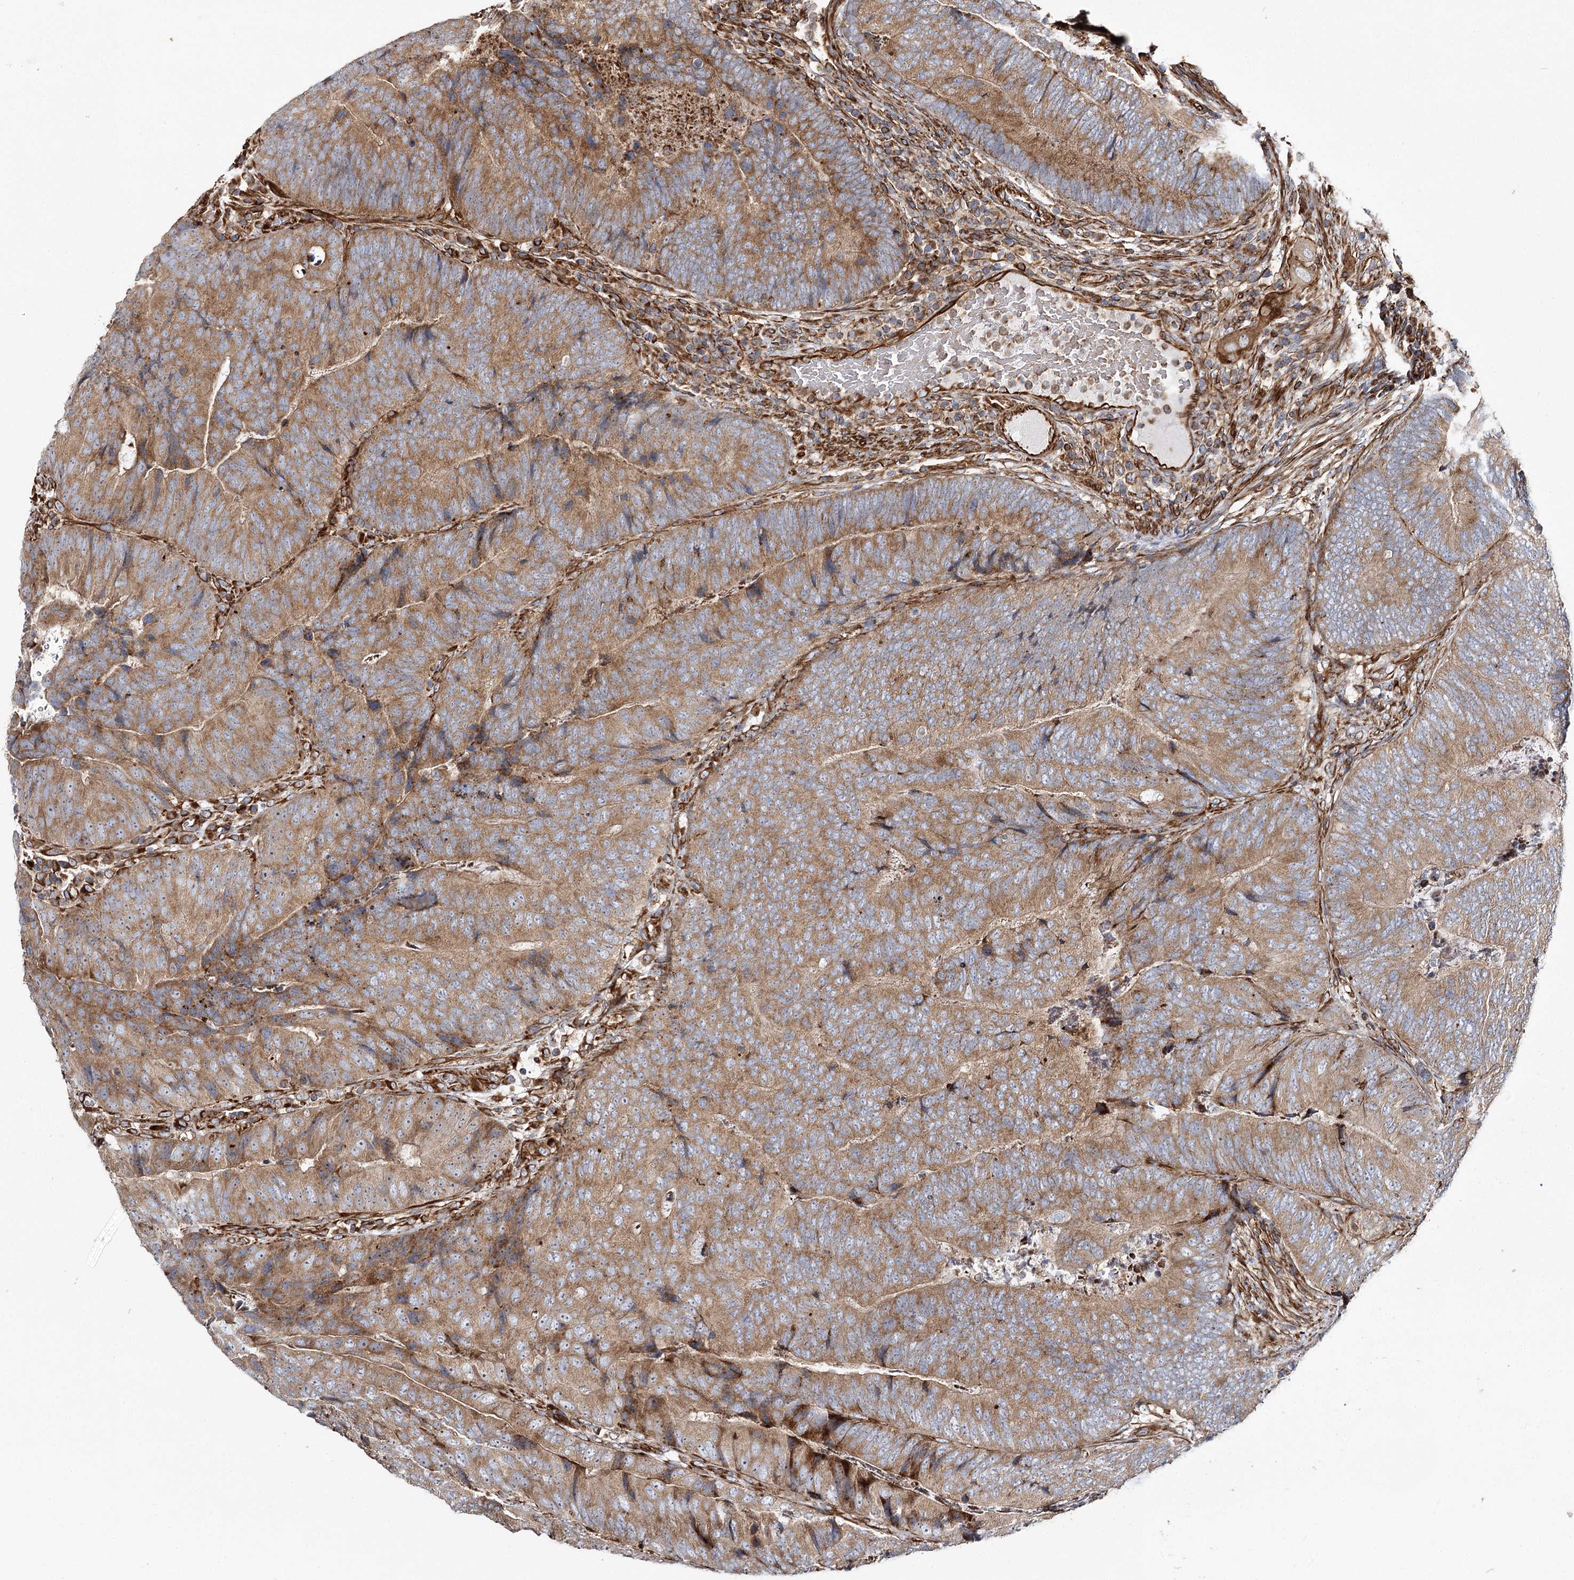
{"staining": {"intensity": "moderate", "quantity": ">75%", "location": "cytoplasmic/membranous"}, "tissue": "colorectal cancer", "cell_type": "Tumor cells", "image_type": "cancer", "snomed": [{"axis": "morphology", "description": "Adenocarcinoma, NOS"}, {"axis": "topography", "description": "Colon"}], "caption": "Colorectal adenocarcinoma tissue shows moderate cytoplasmic/membranous positivity in approximately >75% of tumor cells (DAB IHC, brown staining for protein, blue staining for nuclei).", "gene": "THUMPD3", "patient": {"sex": "female", "age": 67}}